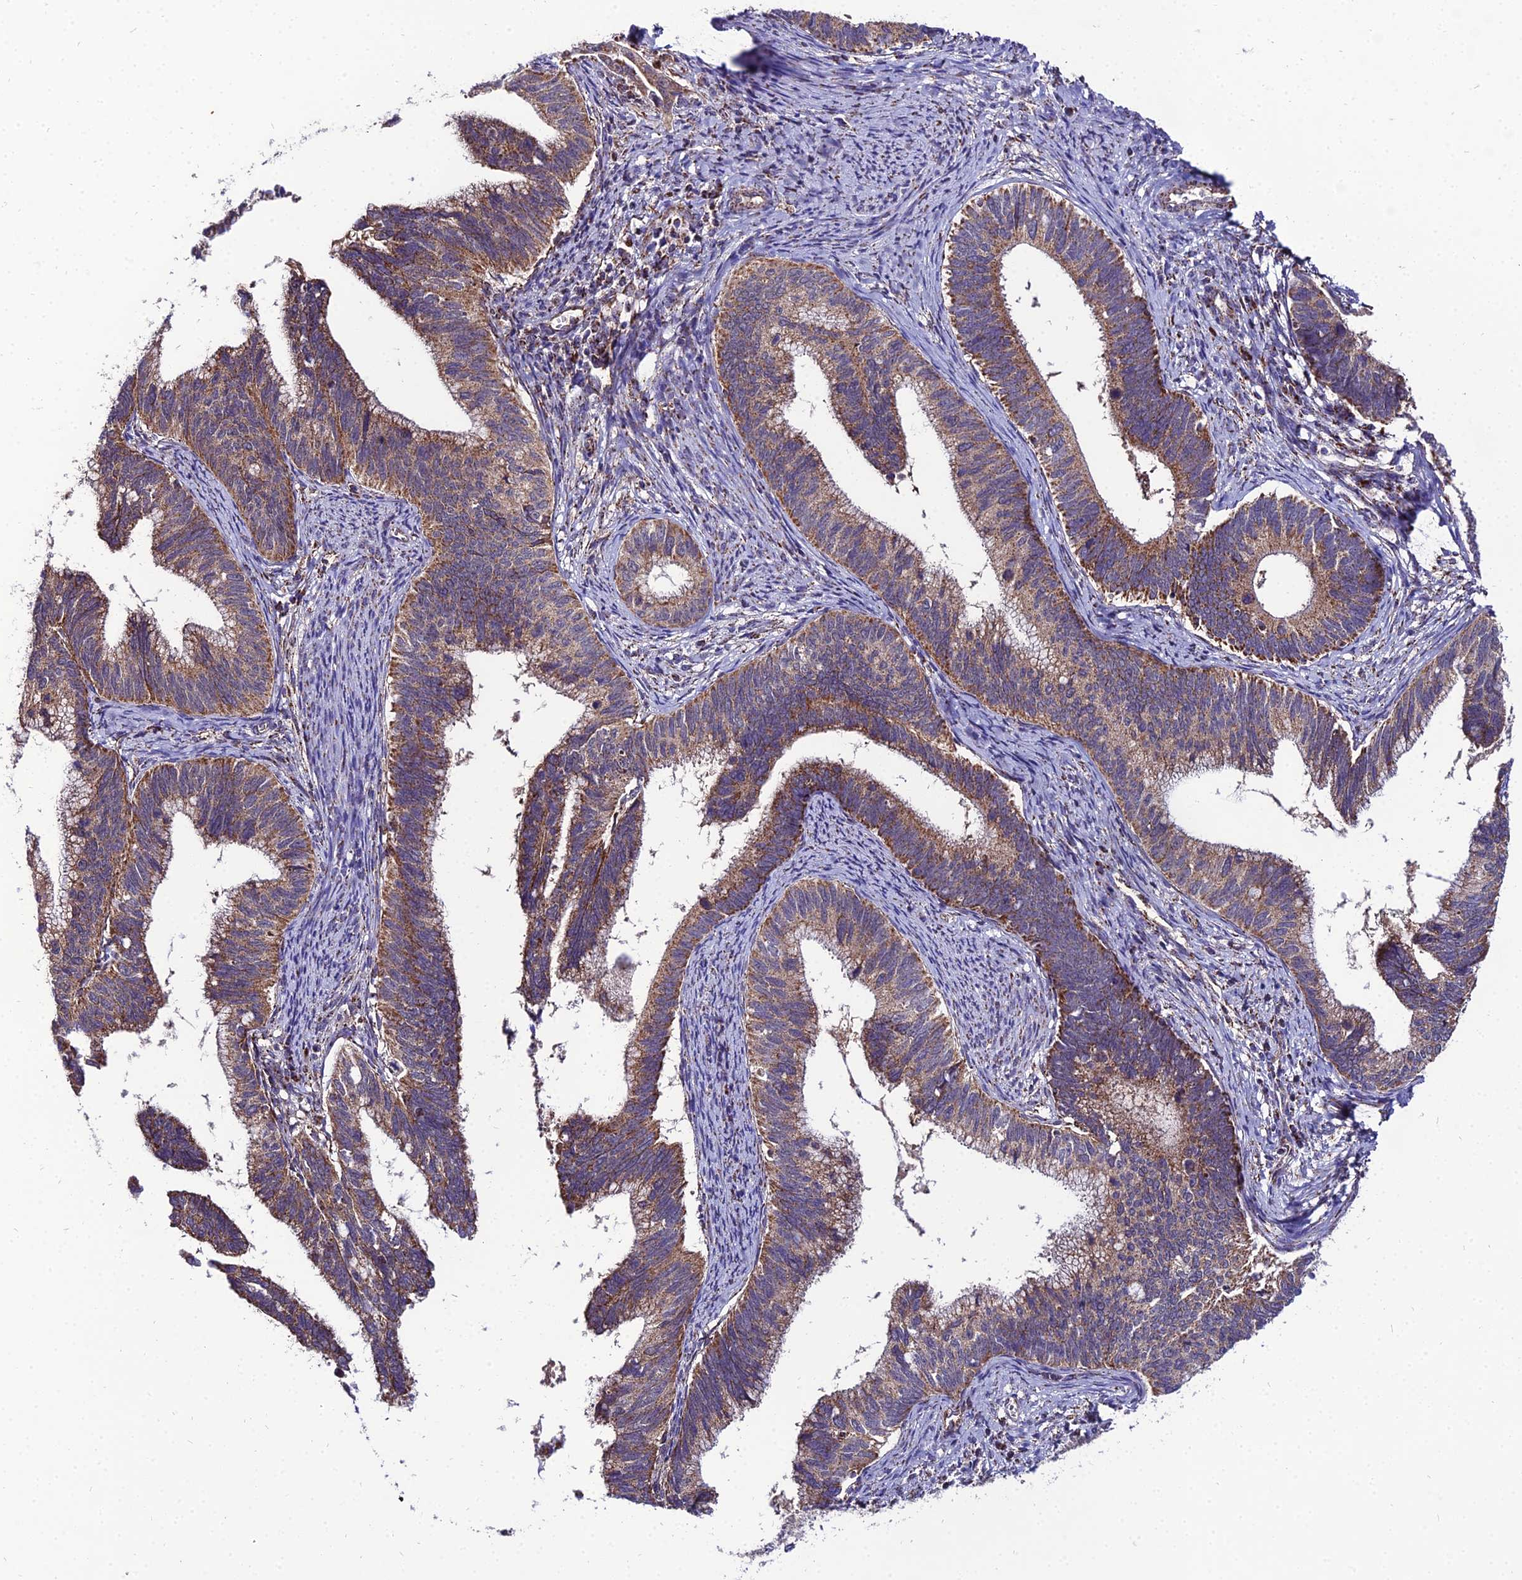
{"staining": {"intensity": "moderate", "quantity": ">75%", "location": "cytoplasmic/membranous"}, "tissue": "cervical cancer", "cell_type": "Tumor cells", "image_type": "cancer", "snomed": [{"axis": "morphology", "description": "Adenocarcinoma, NOS"}, {"axis": "topography", "description": "Cervix"}], "caption": "Adenocarcinoma (cervical) tissue exhibits moderate cytoplasmic/membranous positivity in about >75% of tumor cells, visualized by immunohistochemistry. (IHC, brightfield microscopy, high magnification).", "gene": "PSMD2", "patient": {"sex": "female", "age": 42}}